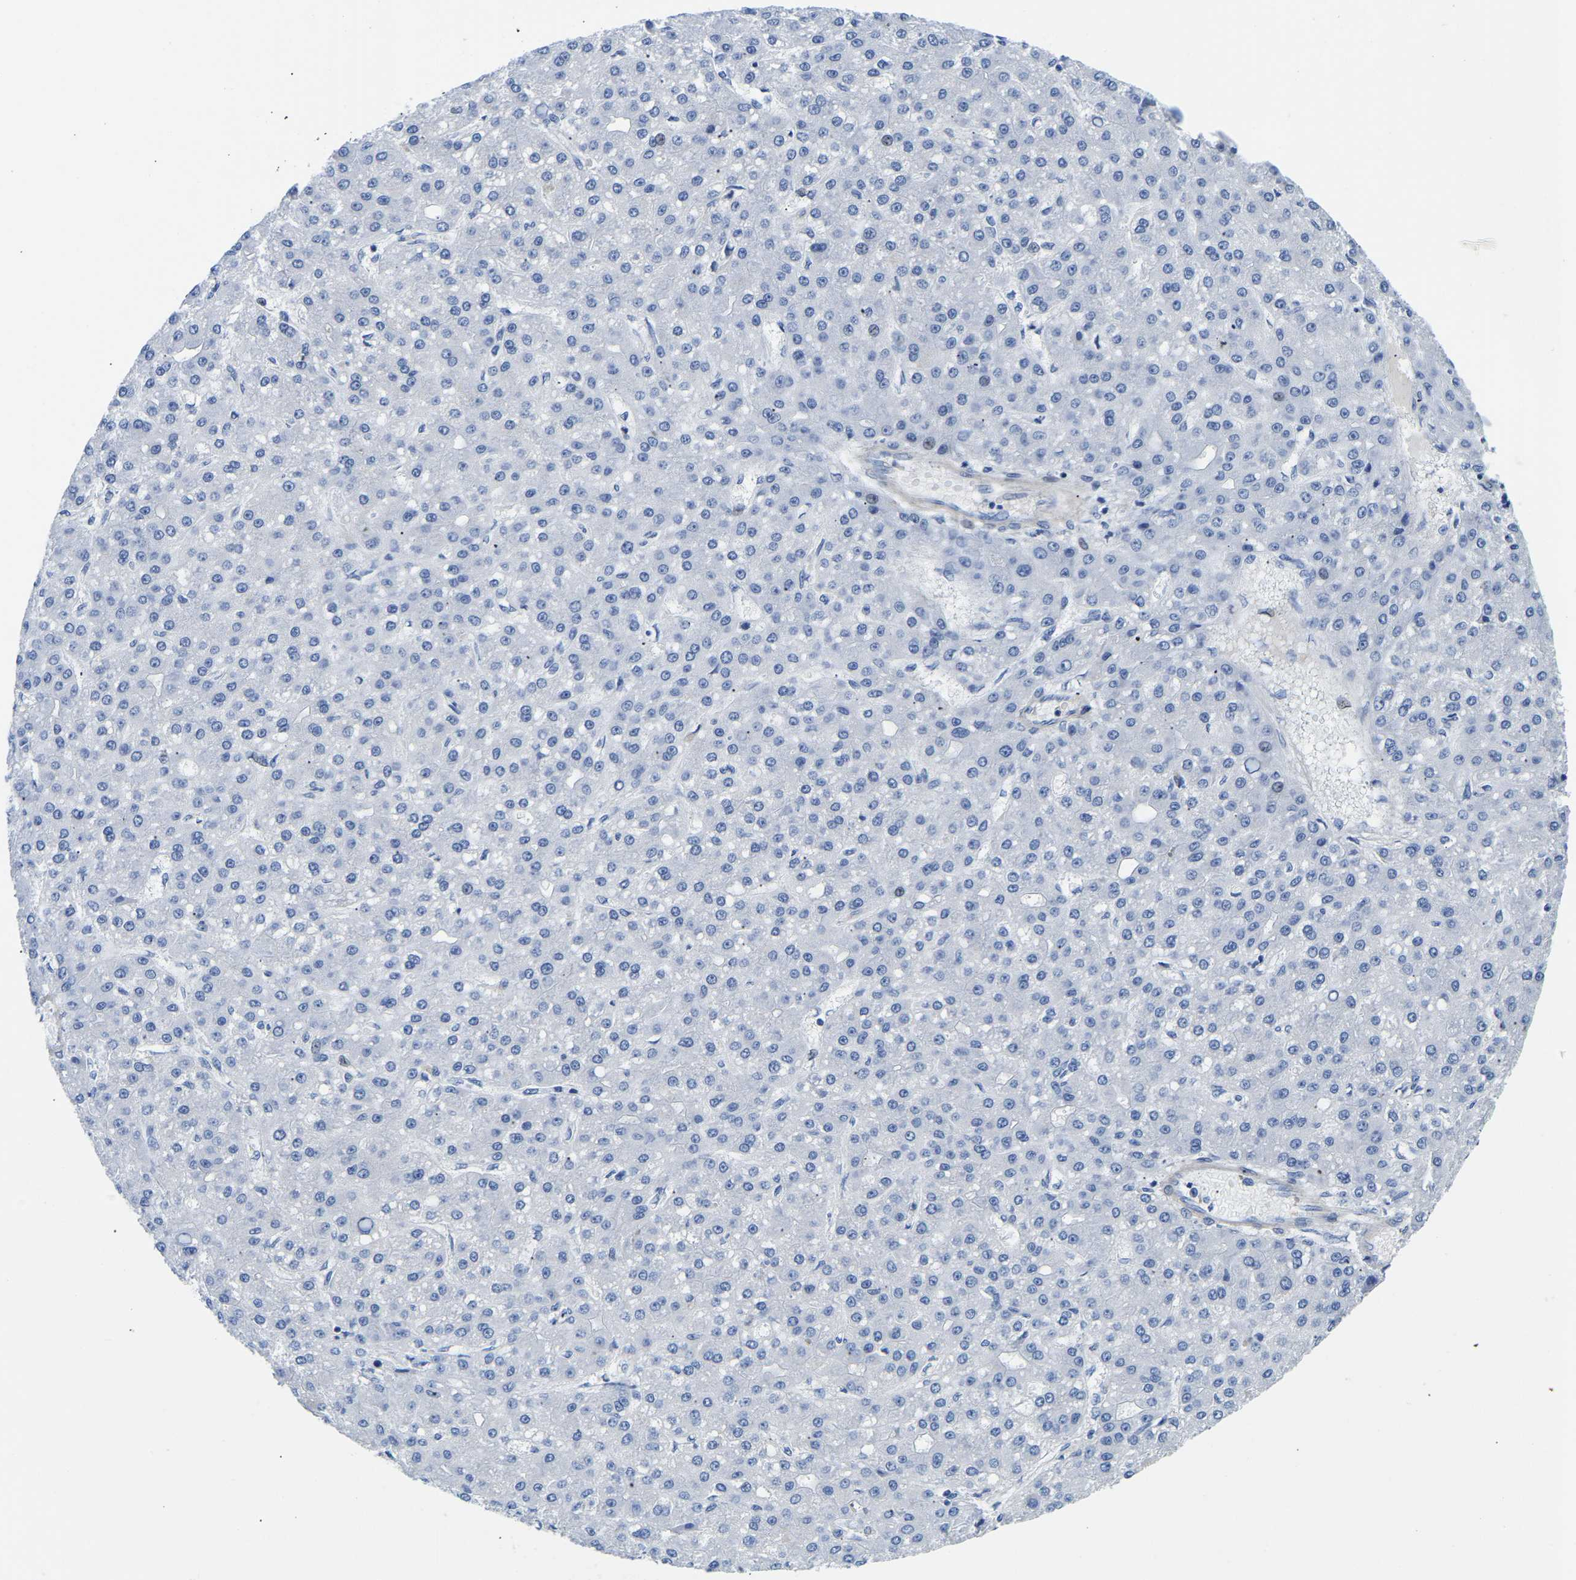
{"staining": {"intensity": "negative", "quantity": "none", "location": "none"}, "tissue": "liver cancer", "cell_type": "Tumor cells", "image_type": "cancer", "snomed": [{"axis": "morphology", "description": "Carcinoma, Hepatocellular, NOS"}, {"axis": "topography", "description": "Liver"}], "caption": "Immunohistochemistry image of neoplastic tissue: liver cancer (hepatocellular carcinoma) stained with DAB (3,3'-diaminobenzidine) shows no significant protein staining in tumor cells.", "gene": "UPK3A", "patient": {"sex": "male", "age": 67}}